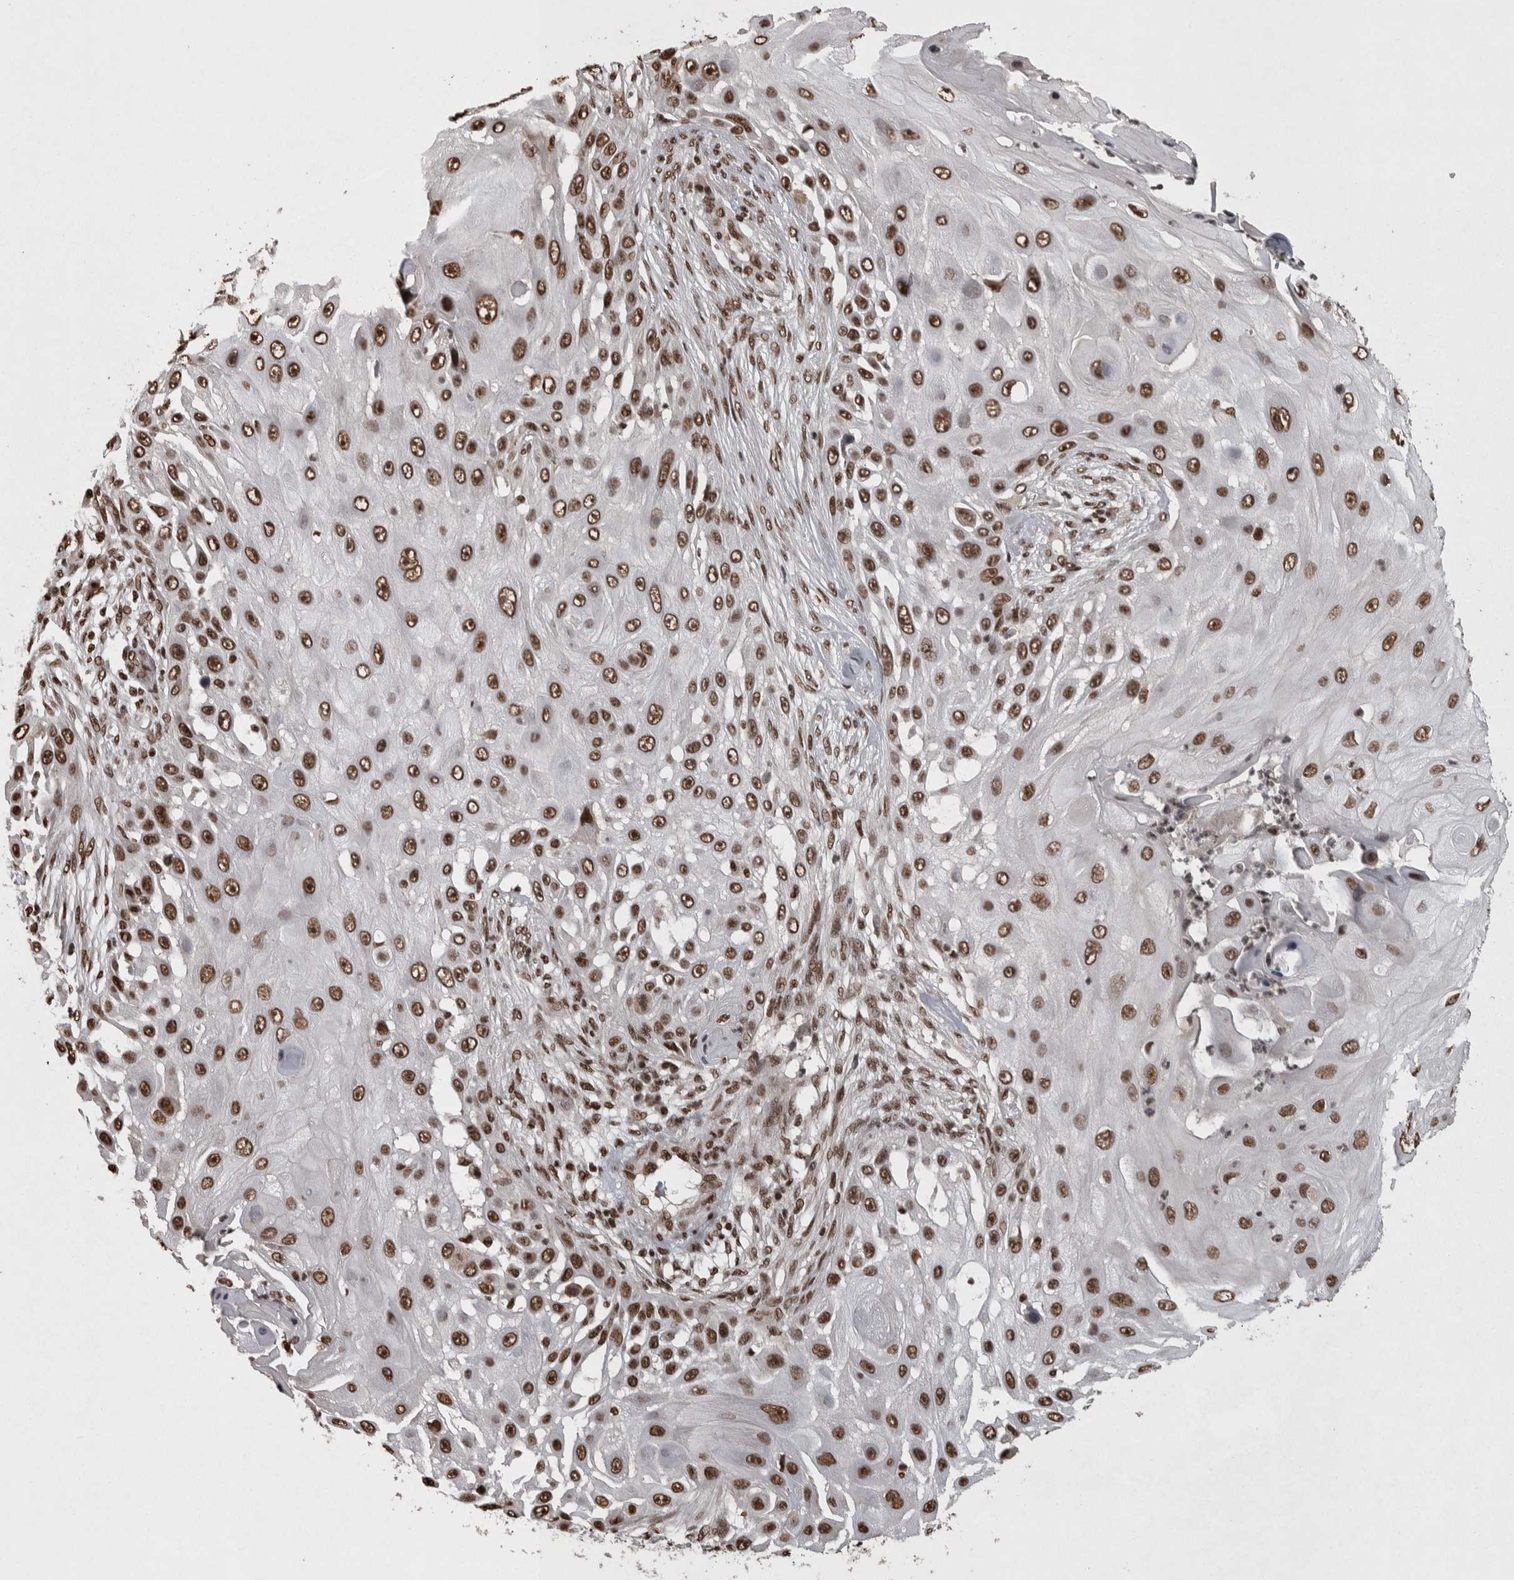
{"staining": {"intensity": "strong", "quantity": ">75%", "location": "nuclear"}, "tissue": "skin cancer", "cell_type": "Tumor cells", "image_type": "cancer", "snomed": [{"axis": "morphology", "description": "Squamous cell carcinoma, NOS"}, {"axis": "topography", "description": "Skin"}], "caption": "Immunohistochemical staining of skin cancer displays high levels of strong nuclear protein expression in about >75% of tumor cells.", "gene": "ZFHX4", "patient": {"sex": "female", "age": 44}}